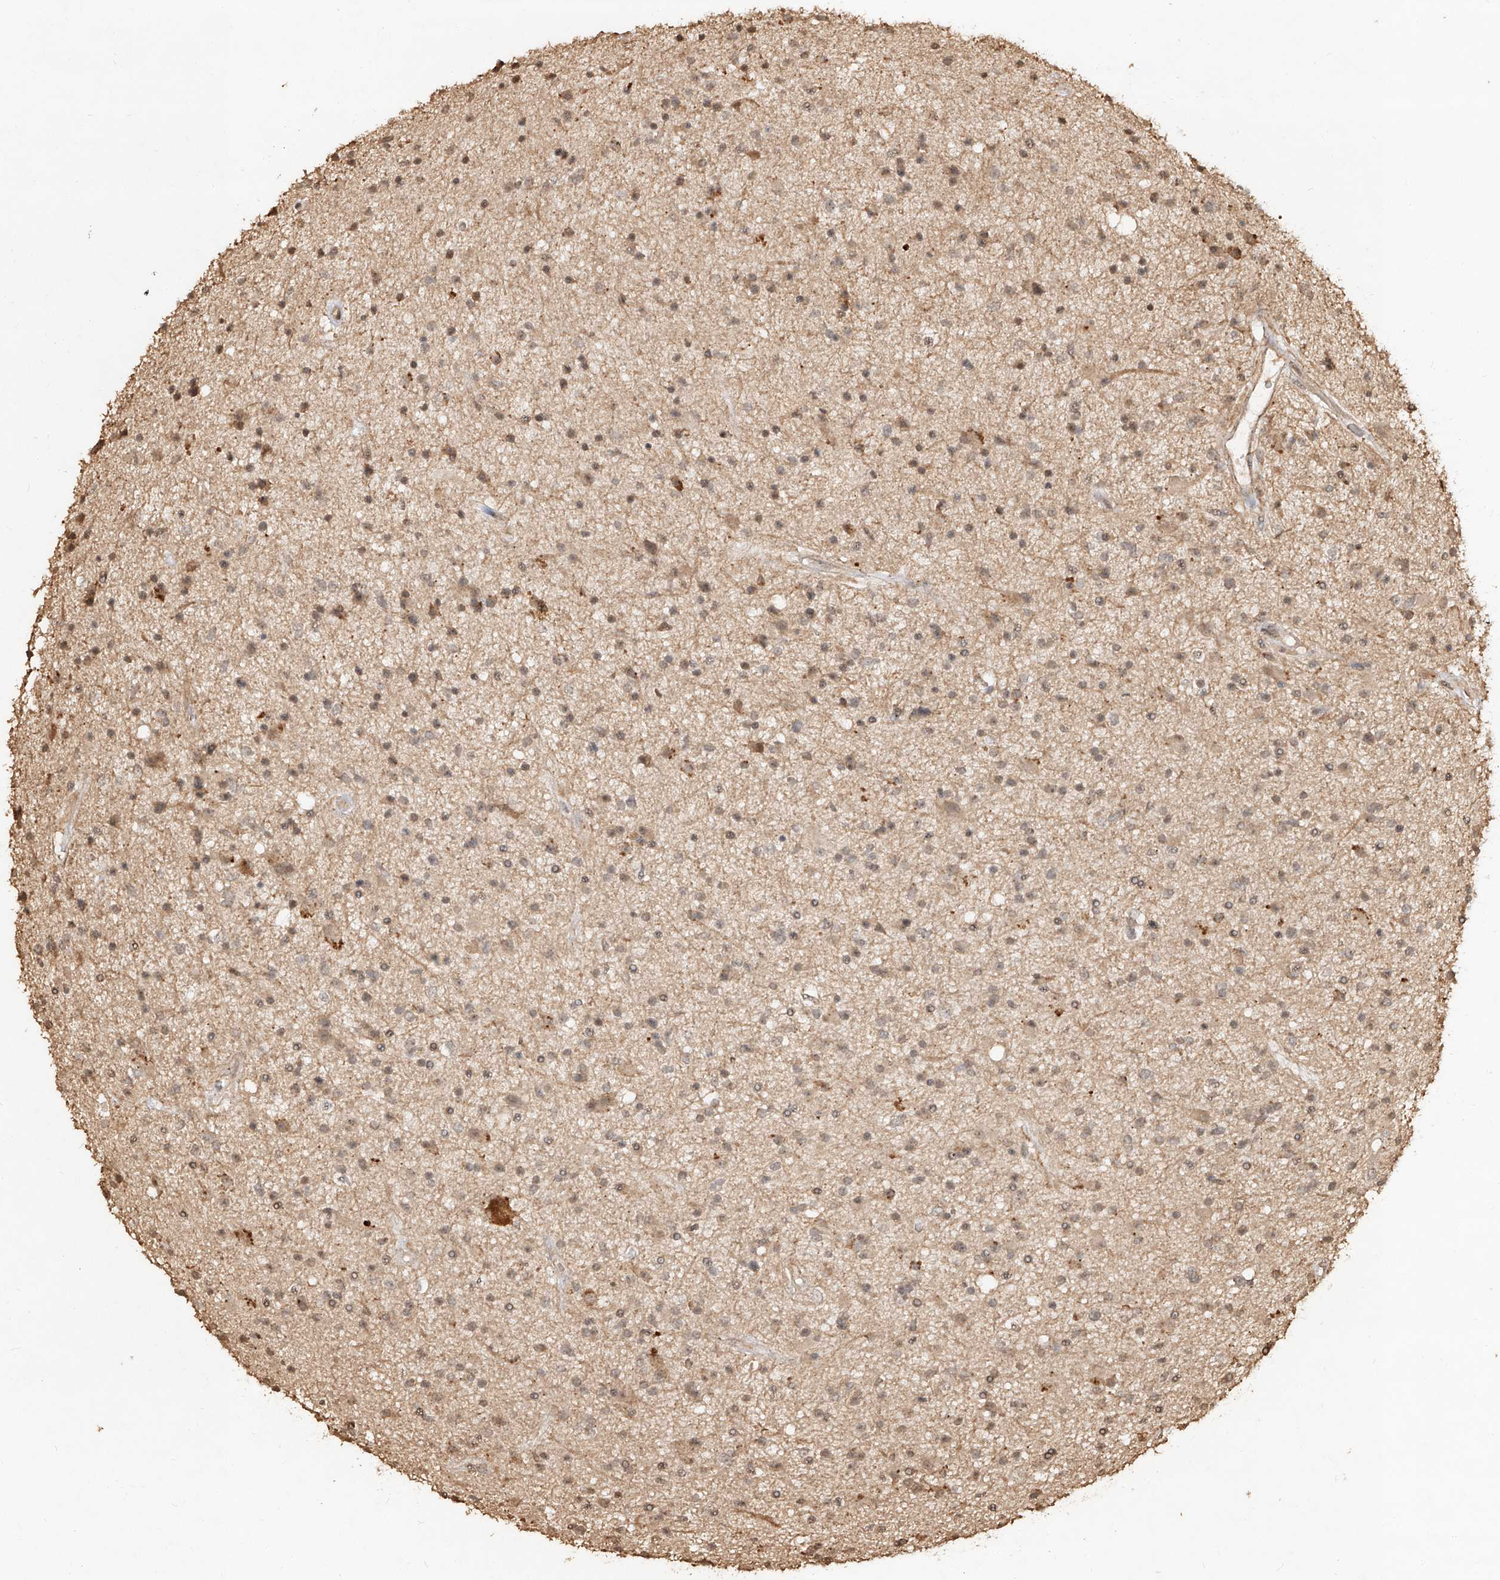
{"staining": {"intensity": "moderate", "quantity": "25%-75%", "location": "cytoplasmic/membranous,nuclear"}, "tissue": "glioma", "cell_type": "Tumor cells", "image_type": "cancer", "snomed": [{"axis": "morphology", "description": "Glioma, malignant, High grade"}, {"axis": "topography", "description": "Brain"}], "caption": "Tumor cells exhibit medium levels of moderate cytoplasmic/membranous and nuclear positivity in approximately 25%-75% of cells in human glioma. The staining is performed using DAB brown chromogen to label protein expression. The nuclei are counter-stained blue using hematoxylin.", "gene": "UBE2K", "patient": {"sex": "male", "age": 33}}